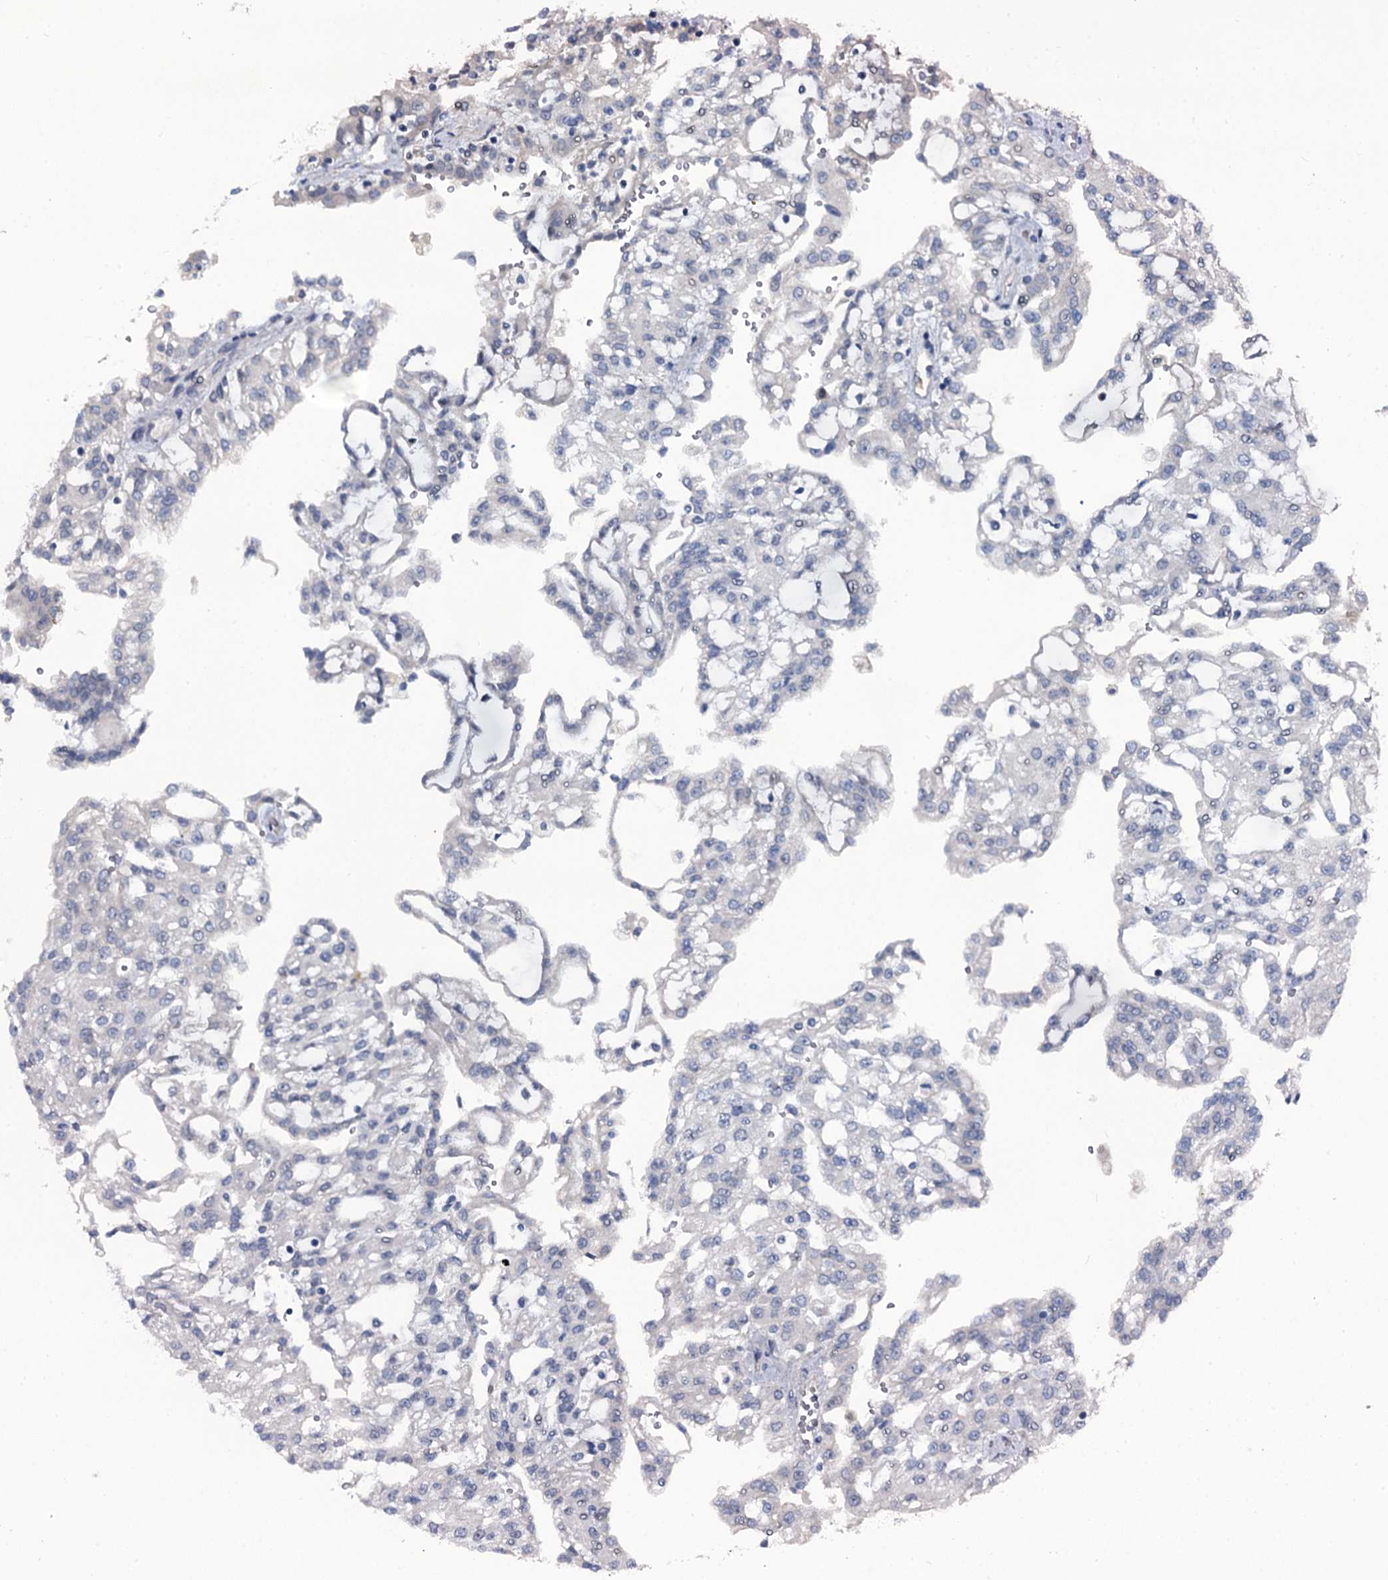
{"staining": {"intensity": "negative", "quantity": "none", "location": "none"}, "tissue": "renal cancer", "cell_type": "Tumor cells", "image_type": "cancer", "snomed": [{"axis": "morphology", "description": "Adenocarcinoma, NOS"}, {"axis": "topography", "description": "Kidney"}], "caption": "High power microscopy photomicrograph of an immunohistochemistry histopathology image of adenocarcinoma (renal), revealing no significant staining in tumor cells. (DAB immunohistochemistry (IHC) with hematoxylin counter stain).", "gene": "LYG2", "patient": {"sex": "male", "age": 63}}